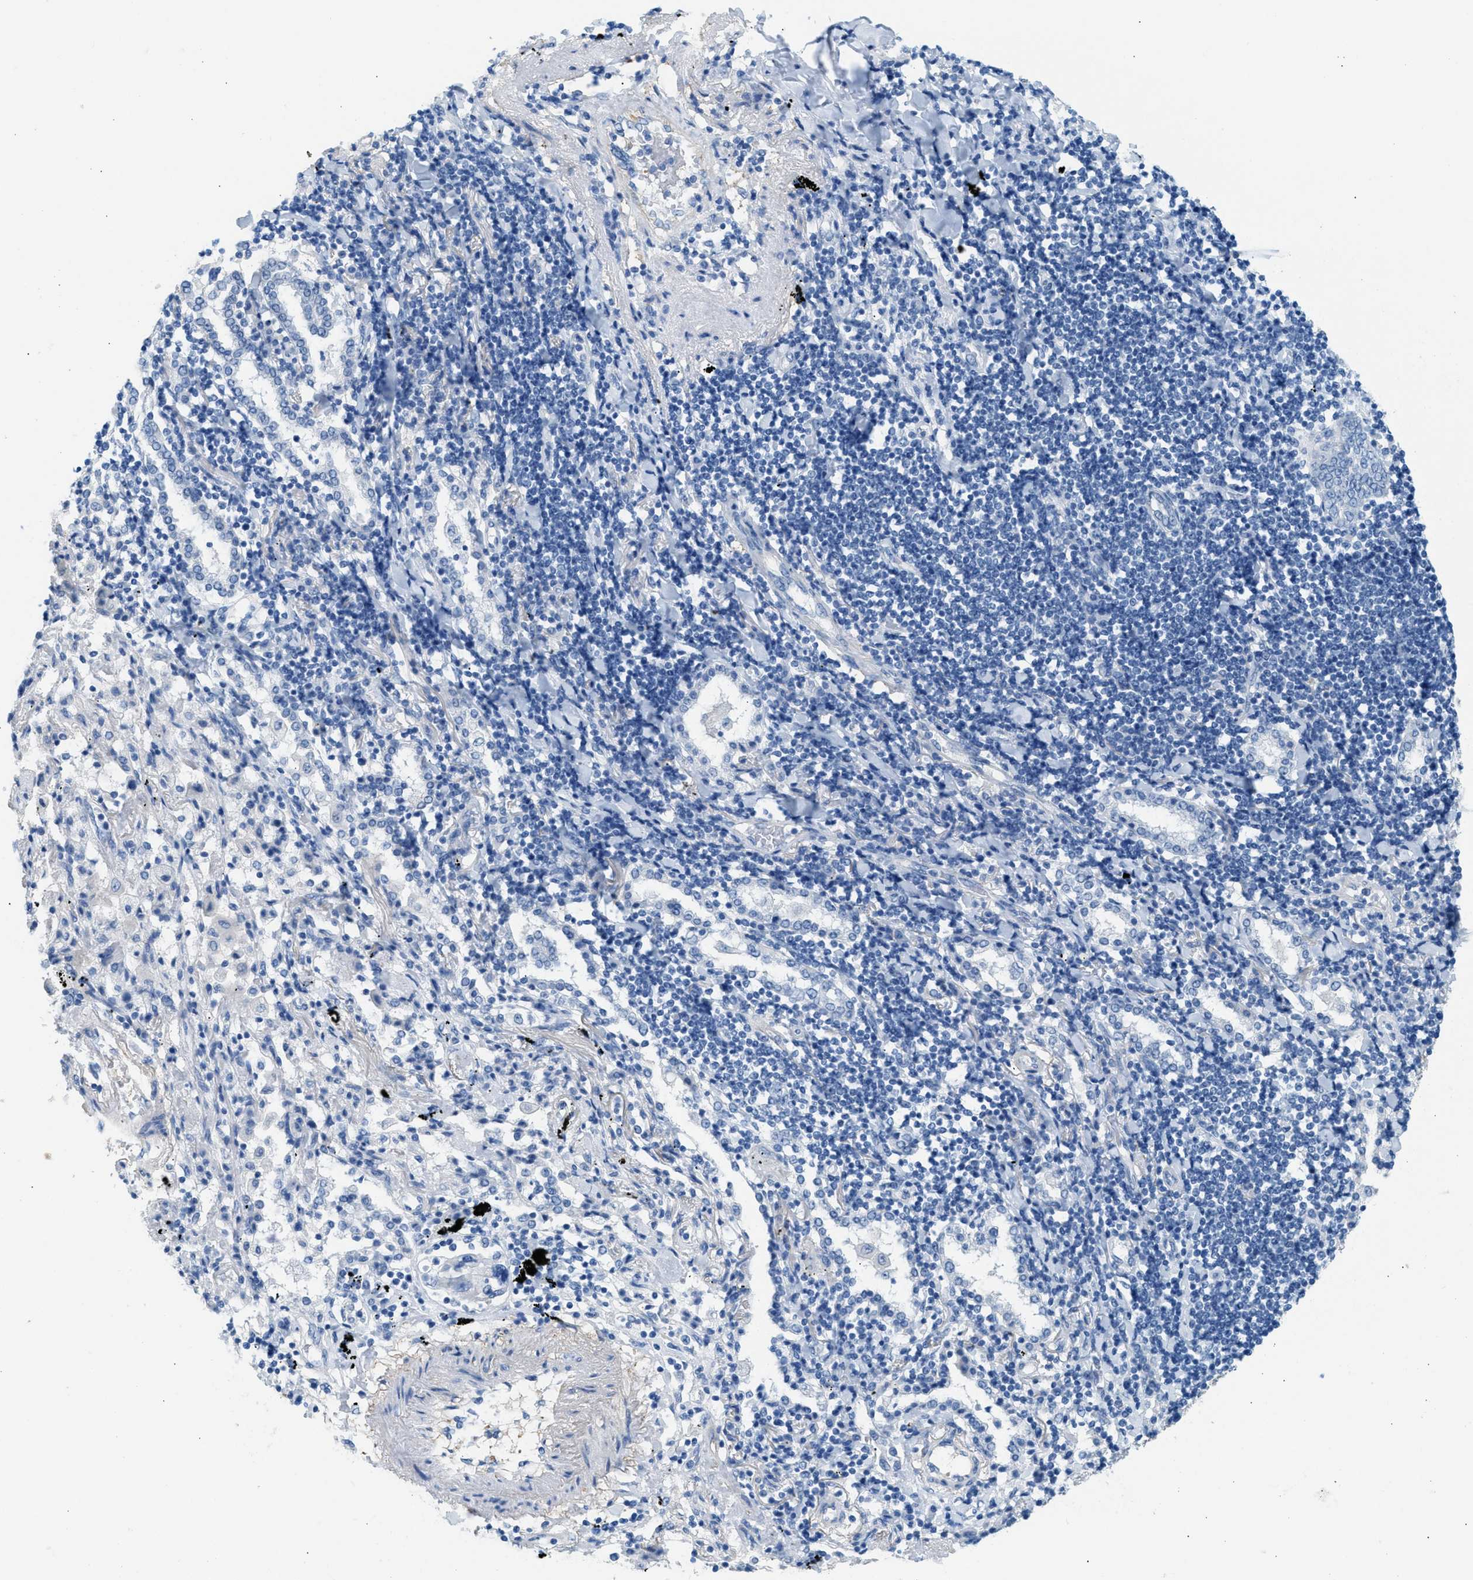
{"staining": {"intensity": "negative", "quantity": "none", "location": "none"}, "tissue": "lung cancer", "cell_type": "Tumor cells", "image_type": "cancer", "snomed": [{"axis": "morphology", "description": "Adenocarcinoma, NOS"}, {"axis": "topography", "description": "Lung"}], "caption": "Protein analysis of adenocarcinoma (lung) shows no significant positivity in tumor cells.", "gene": "SPAM1", "patient": {"sex": "female", "age": 65}}